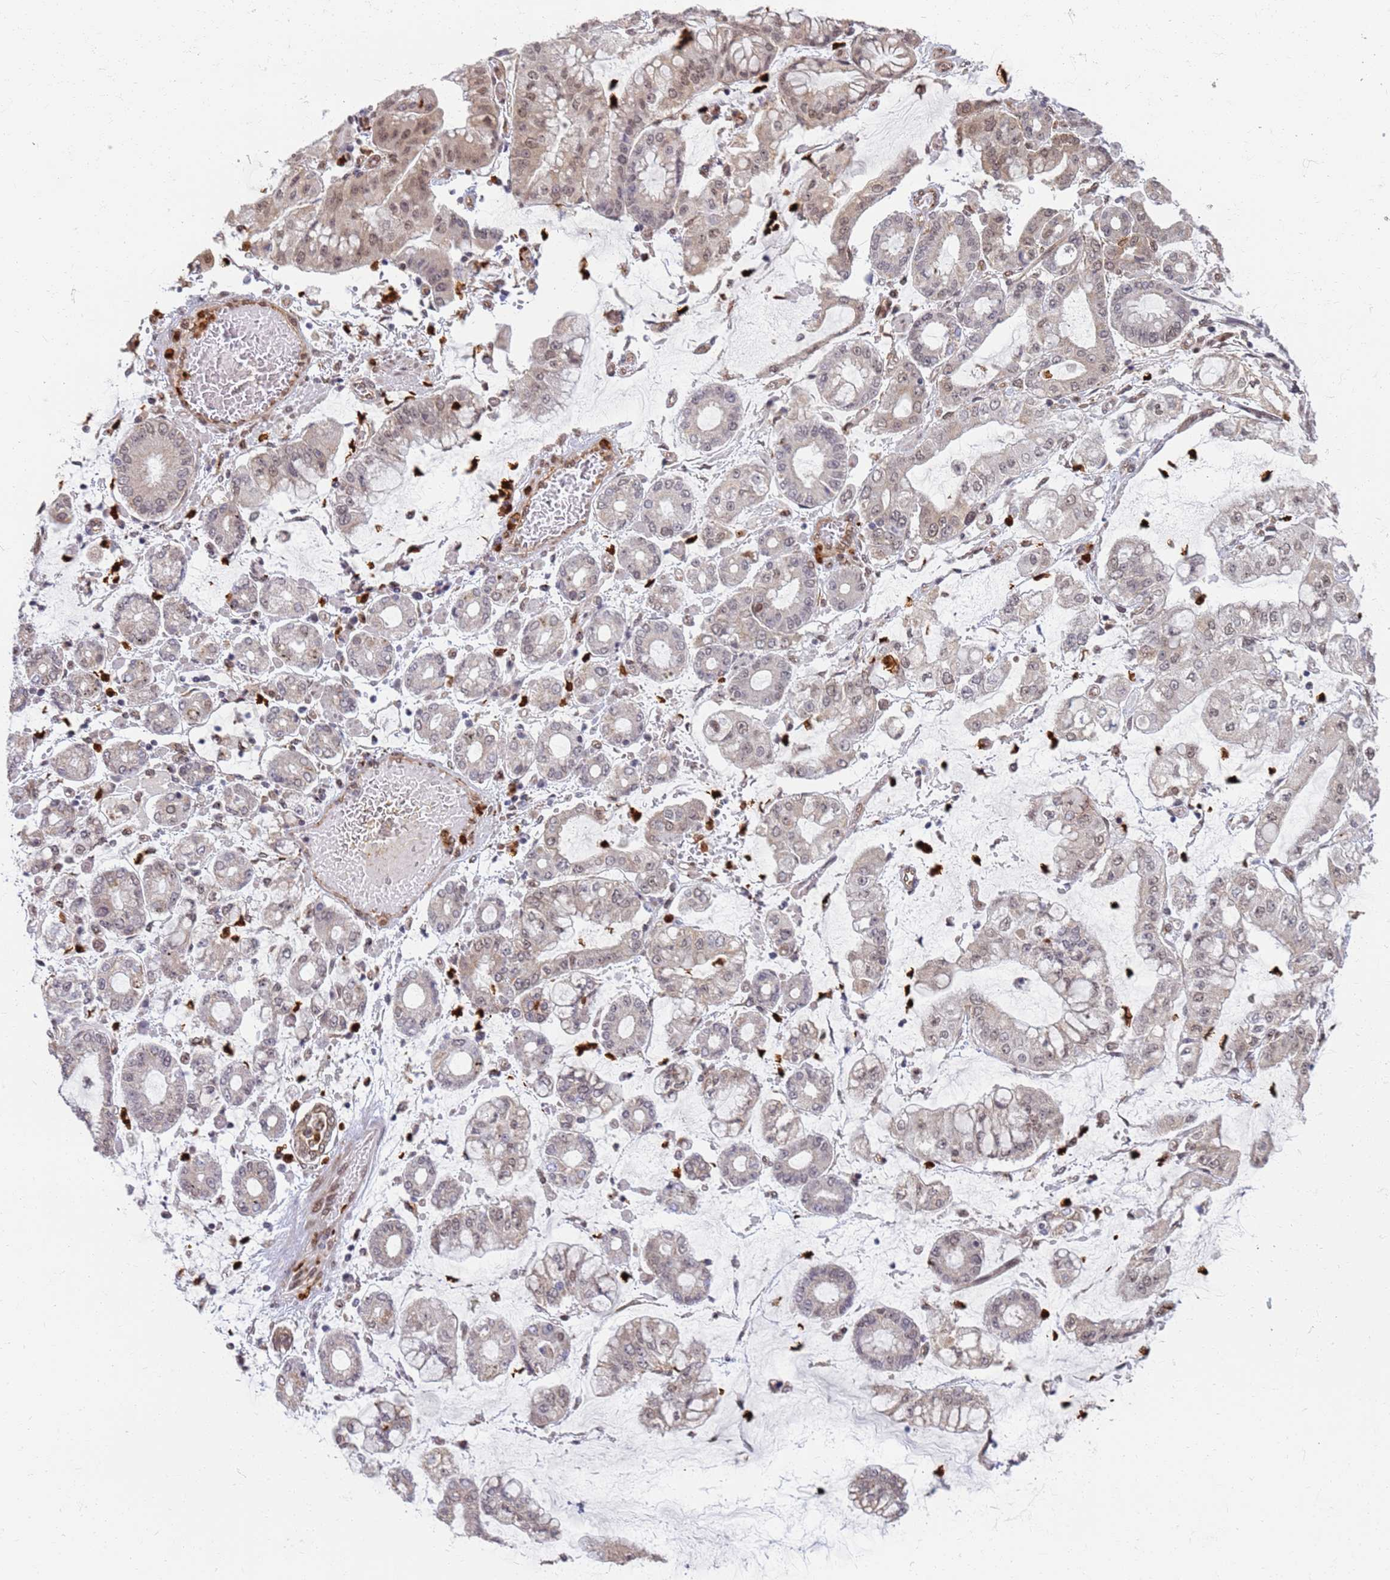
{"staining": {"intensity": "weak", "quantity": "25%-75%", "location": "nuclear"}, "tissue": "stomach cancer", "cell_type": "Tumor cells", "image_type": "cancer", "snomed": [{"axis": "morphology", "description": "Adenocarcinoma, NOS"}, {"axis": "topography", "description": "Stomach"}], "caption": "Human stomach cancer (adenocarcinoma) stained for a protein (brown) demonstrates weak nuclear positive staining in about 25%-75% of tumor cells.", "gene": "CEP170", "patient": {"sex": "male", "age": 76}}